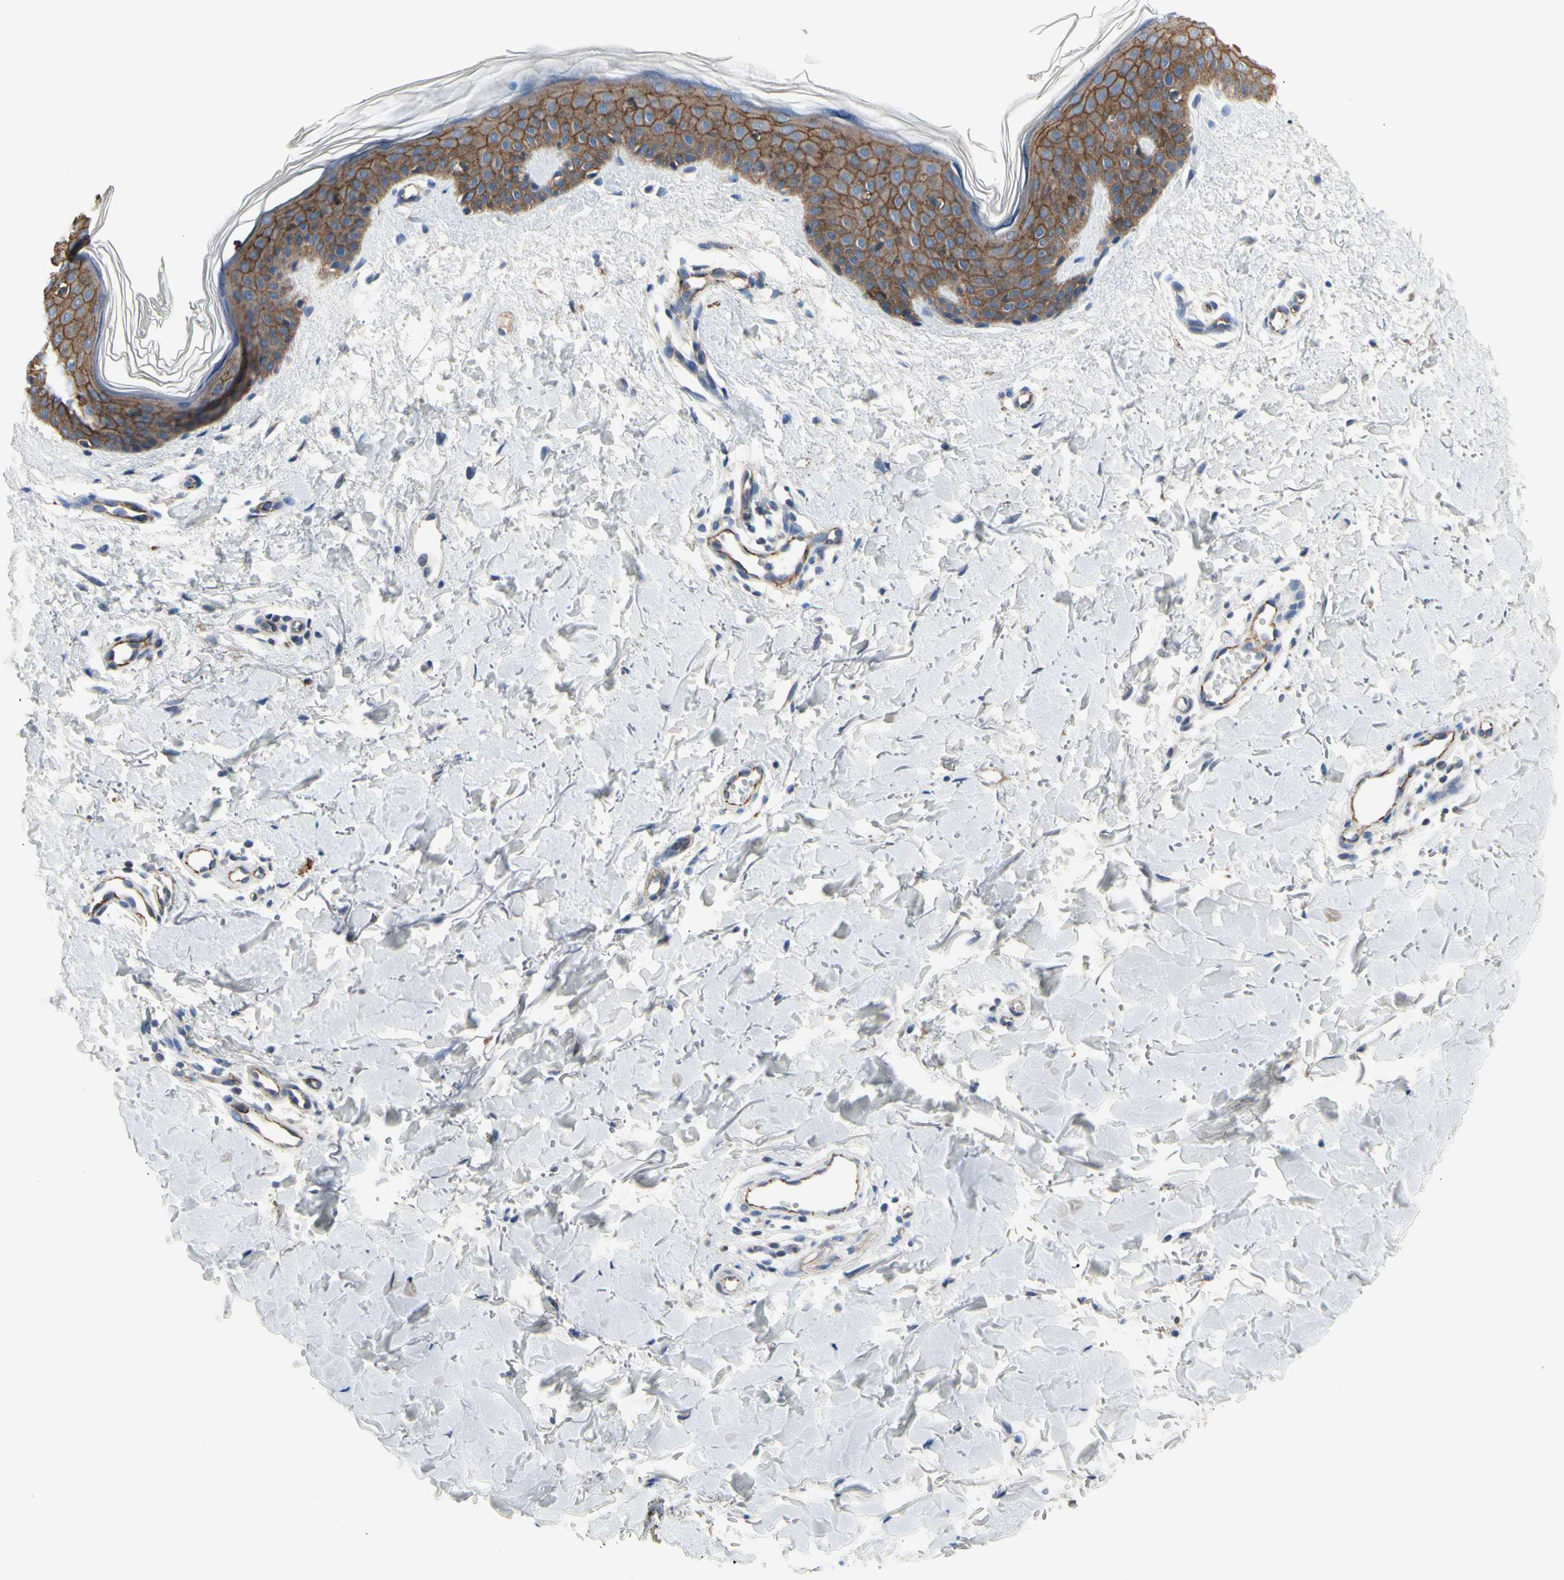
{"staining": {"intensity": "negative", "quantity": "none", "location": "none"}, "tissue": "skin", "cell_type": "Fibroblasts", "image_type": "normal", "snomed": [{"axis": "morphology", "description": "Normal tissue, NOS"}, {"axis": "topography", "description": "Skin"}], "caption": "Immunohistochemical staining of unremarkable human skin demonstrates no significant staining in fibroblasts. The staining is performed using DAB brown chromogen with nuclei counter-stained in using hematoxylin.", "gene": "LGR6", "patient": {"sex": "female", "age": 56}}